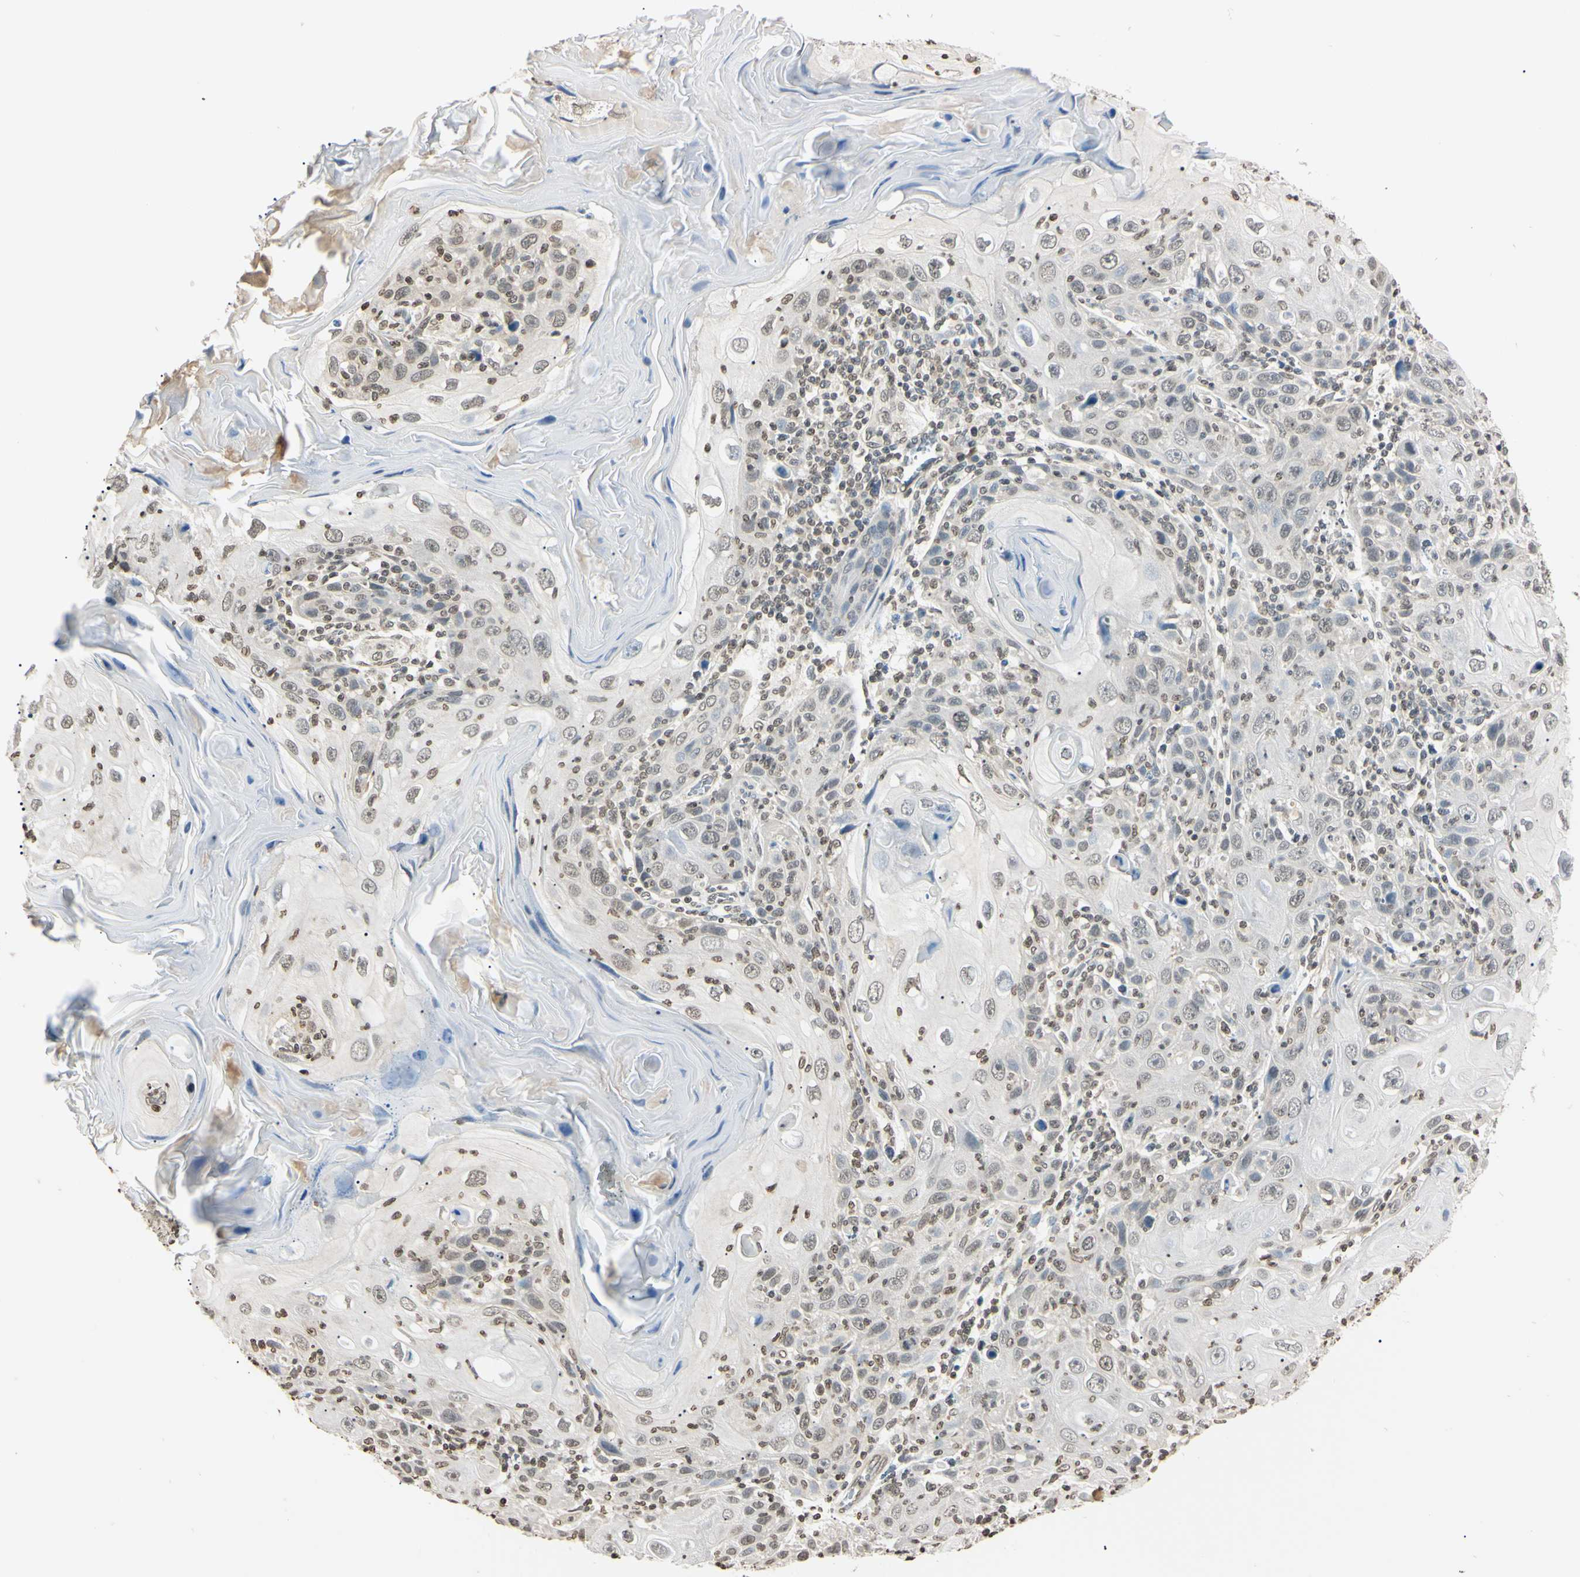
{"staining": {"intensity": "weak", "quantity": "25%-75%", "location": "nuclear"}, "tissue": "skin cancer", "cell_type": "Tumor cells", "image_type": "cancer", "snomed": [{"axis": "morphology", "description": "Squamous cell carcinoma, NOS"}, {"axis": "topography", "description": "Skin"}], "caption": "Weak nuclear expression for a protein is identified in about 25%-75% of tumor cells of squamous cell carcinoma (skin) using IHC.", "gene": "CDC45", "patient": {"sex": "female", "age": 88}}